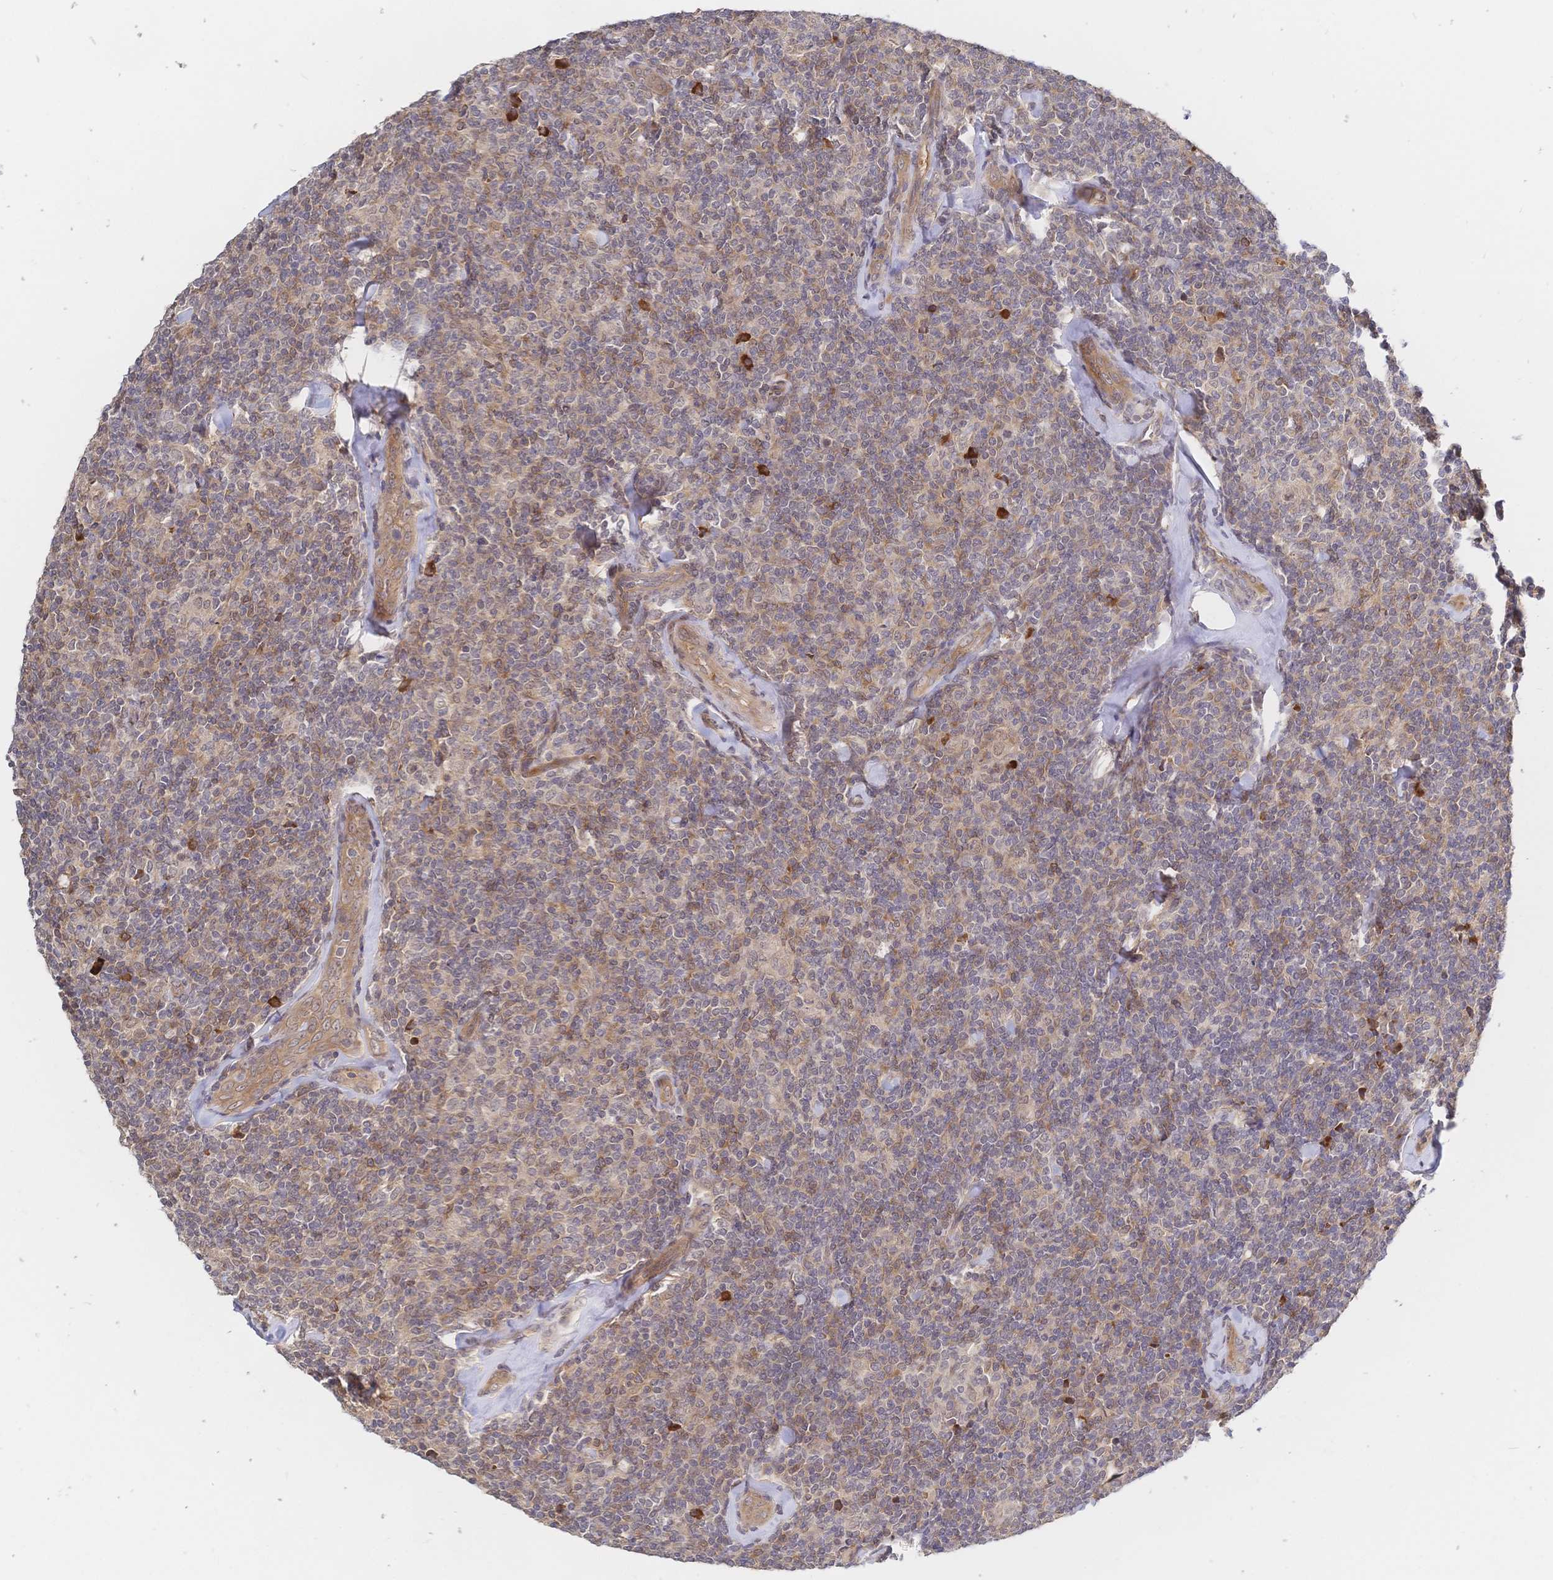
{"staining": {"intensity": "weak", "quantity": "25%-75%", "location": "cytoplasmic/membranous"}, "tissue": "lymphoma", "cell_type": "Tumor cells", "image_type": "cancer", "snomed": [{"axis": "morphology", "description": "Malignant lymphoma, non-Hodgkin's type, Low grade"}, {"axis": "topography", "description": "Lymph node"}], "caption": "An immunohistochemistry (IHC) histopathology image of neoplastic tissue is shown. Protein staining in brown shows weak cytoplasmic/membranous positivity in lymphoma within tumor cells. (DAB (3,3'-diaminobenzidine) IHC with brightfield microscopy, high magnification).", "gene": "LMO4", "patient": {"sex": "female", "age": 56}}